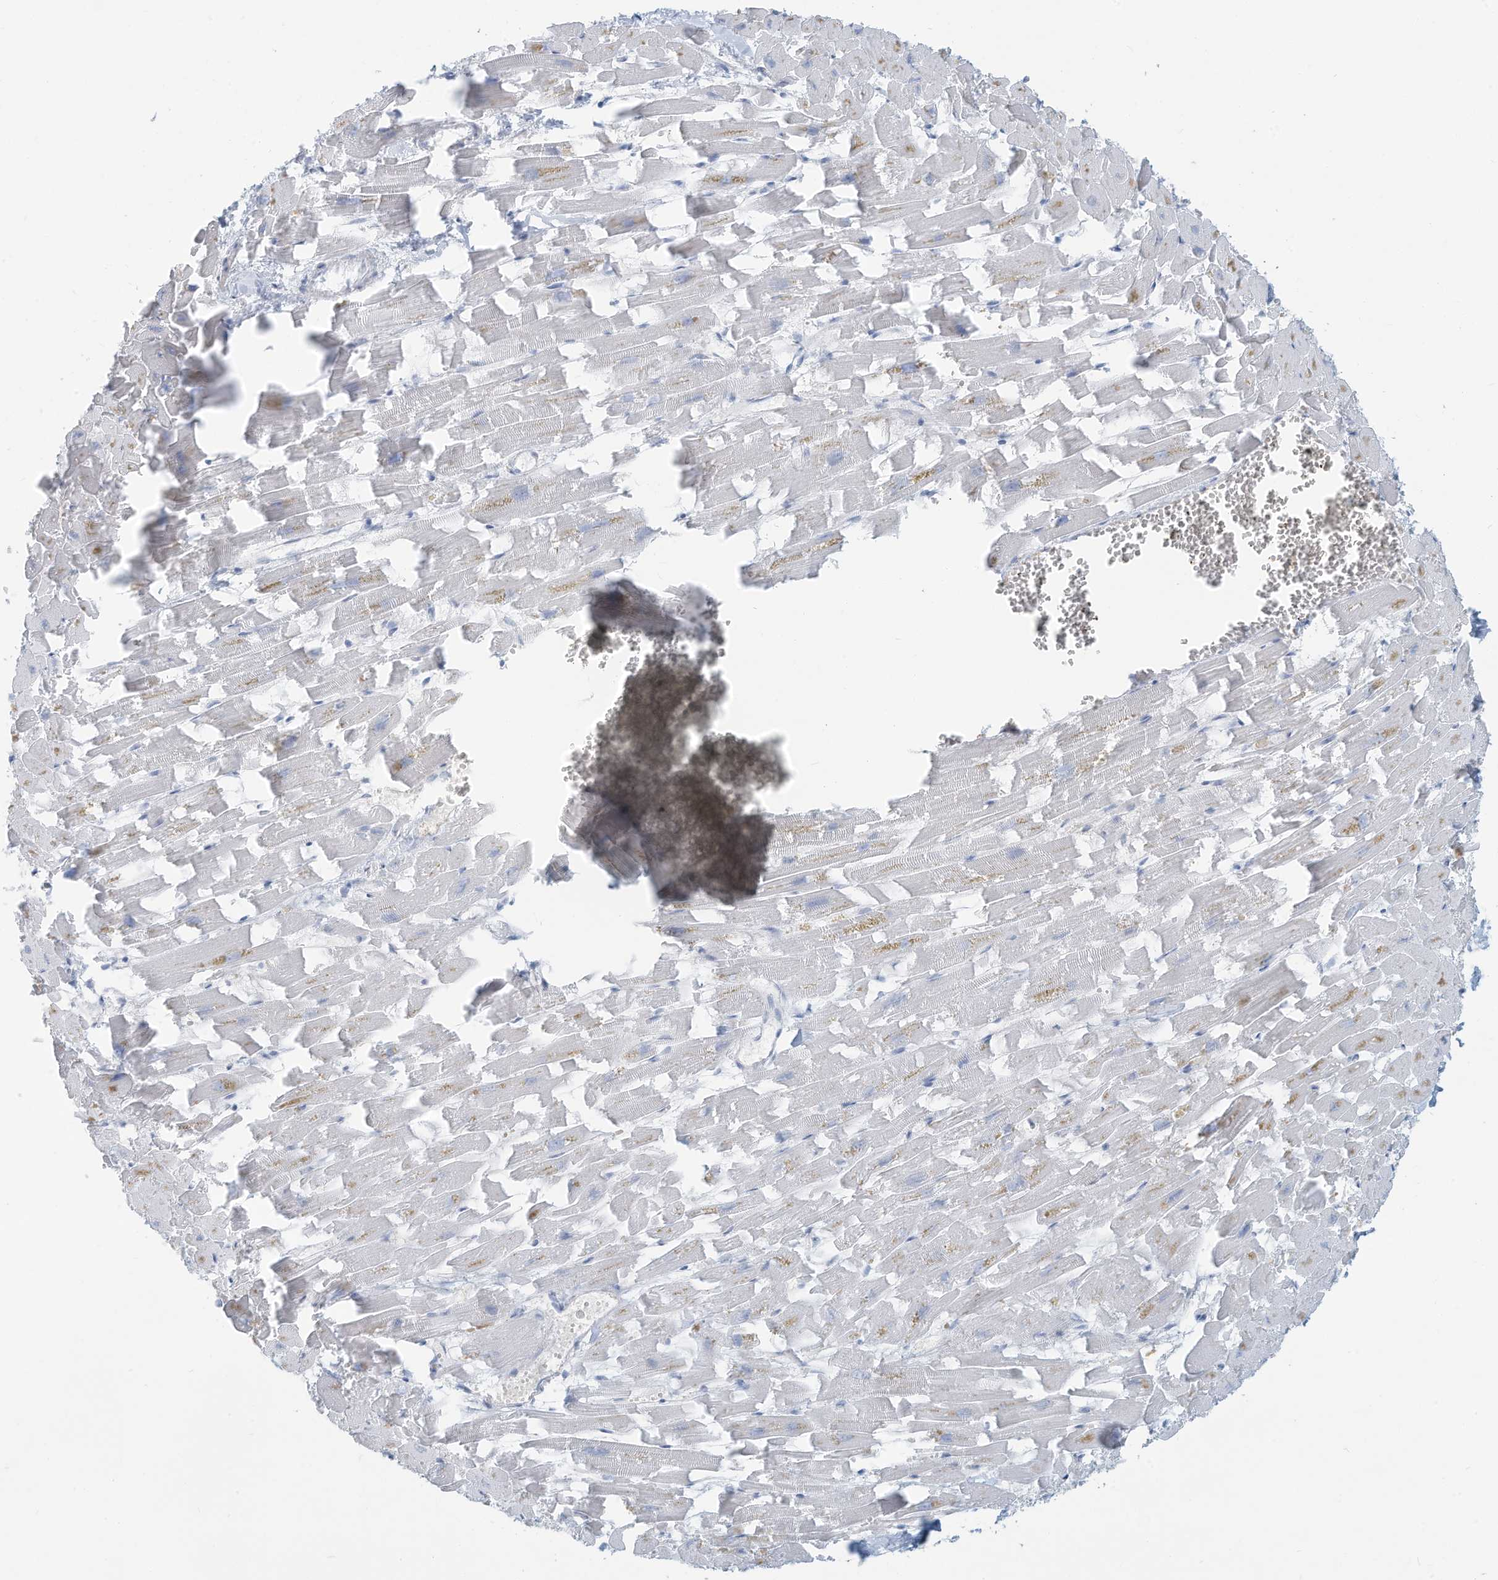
{"staining": {"intensity": "negative", "quantity": "none", "location": "none"}, "tissue": "heart muscle", "cell_type": "Cardiomyocytes", "image_type": "normal", "snomed": [{"axis": "morphology", "description": "Normal tissue, NOS"}, {"axis": "topography", "description": "Heart"}], "caption": "This is an immunohistochemistry image of benign heart muscle. There is no positivity in cardiomyocytes.", "gene": "ERI2", "patient": {"sex": "female", "age": 64}}